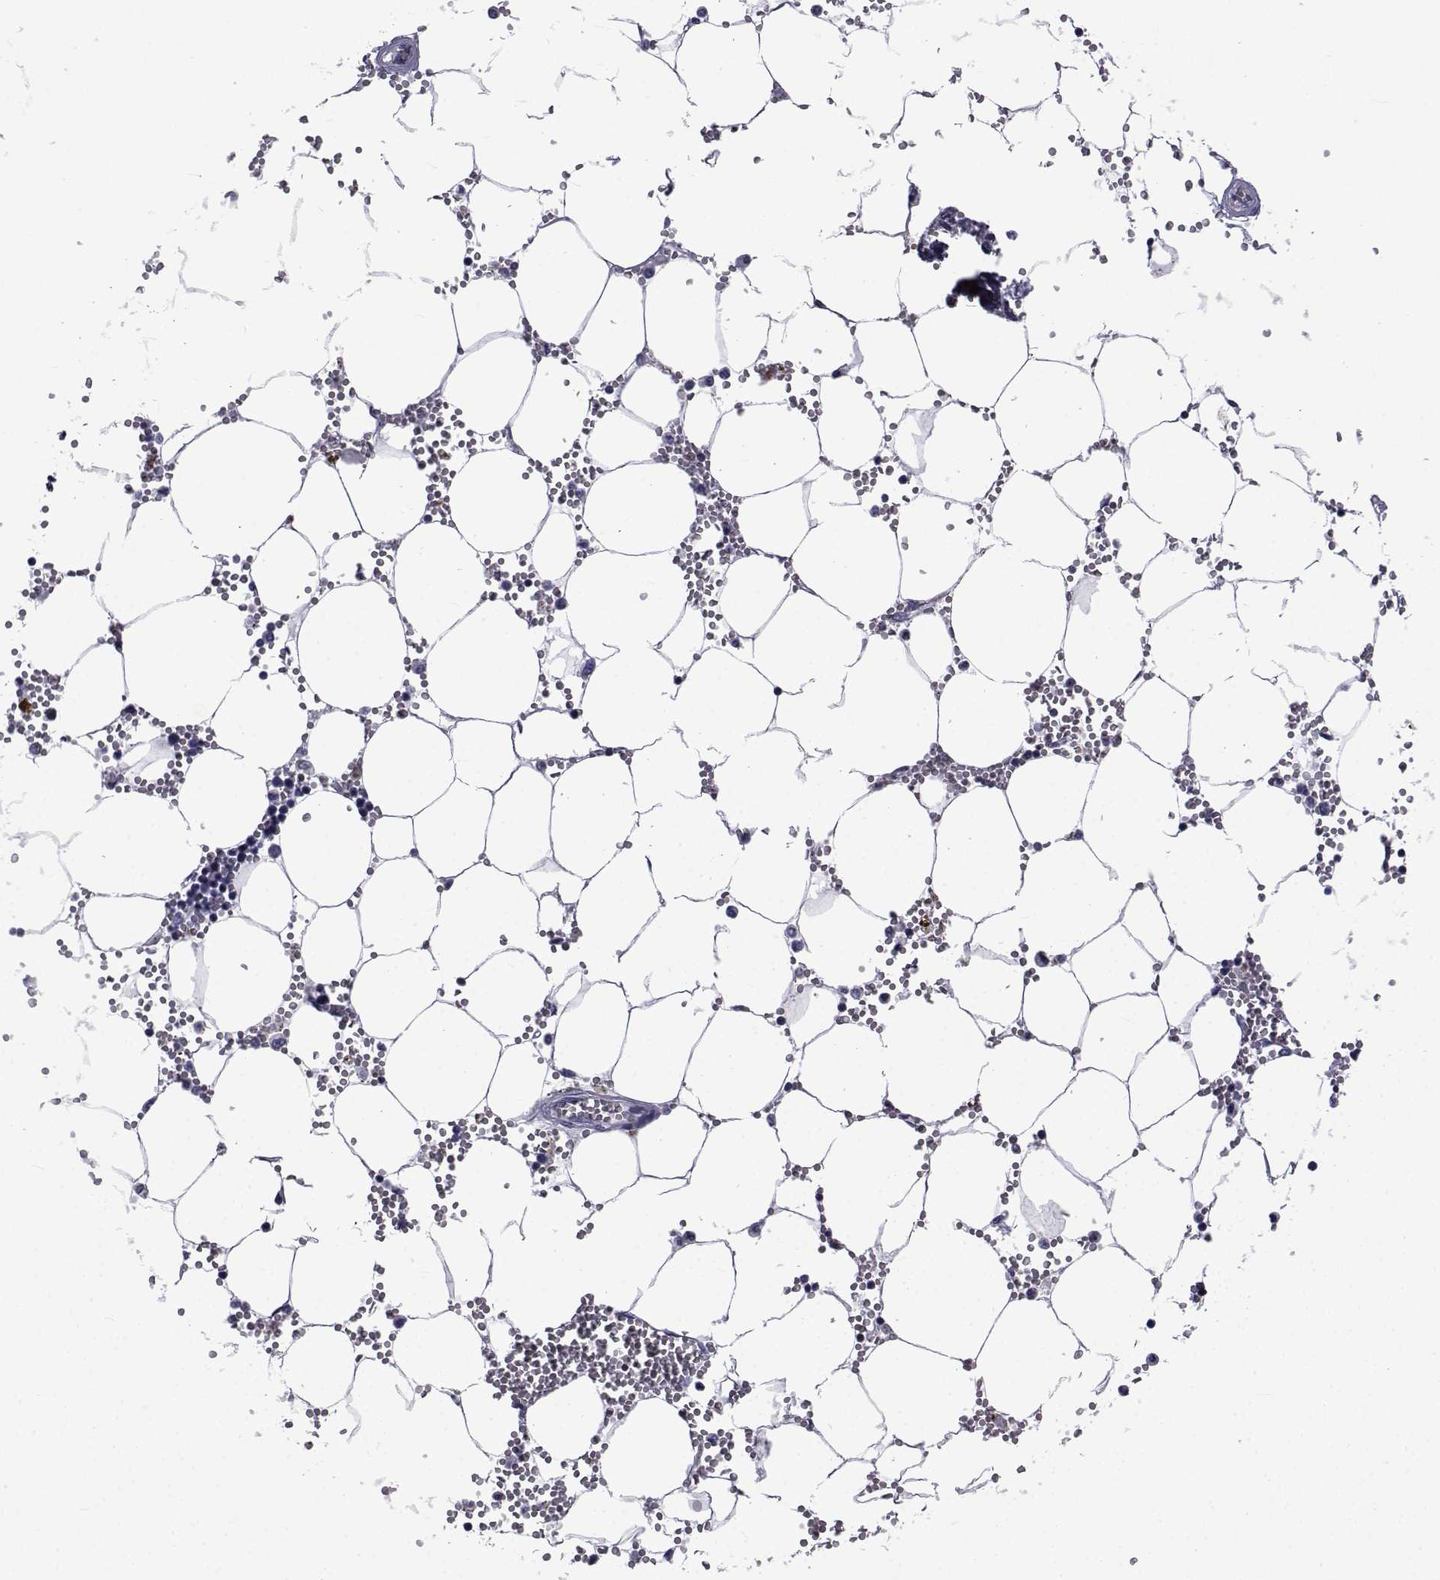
{"staining": {"intensity": "weak", "quantity": "<25%", "location": "cytoplasmic/membranous"}, "tissue": "bone marrow", "cell_type": "Hematopoietic cells", "image_type": "normal", "snomed": [{"axis": "morphology", "description": "Normal tissue, NOS"}, {"axis": "topography", "description": "Bone marrow"}], "caption": "Immunohistochemistry (IHC) photomicrograph of unremarkable bone marrow: human bone marrow stained with DAB (3,3'-diaminobenzidine) displays no significant protein expression in hematopoietic cells.", "gene": "PDE6G", "patient": {"sex": "male", "age": 54}}